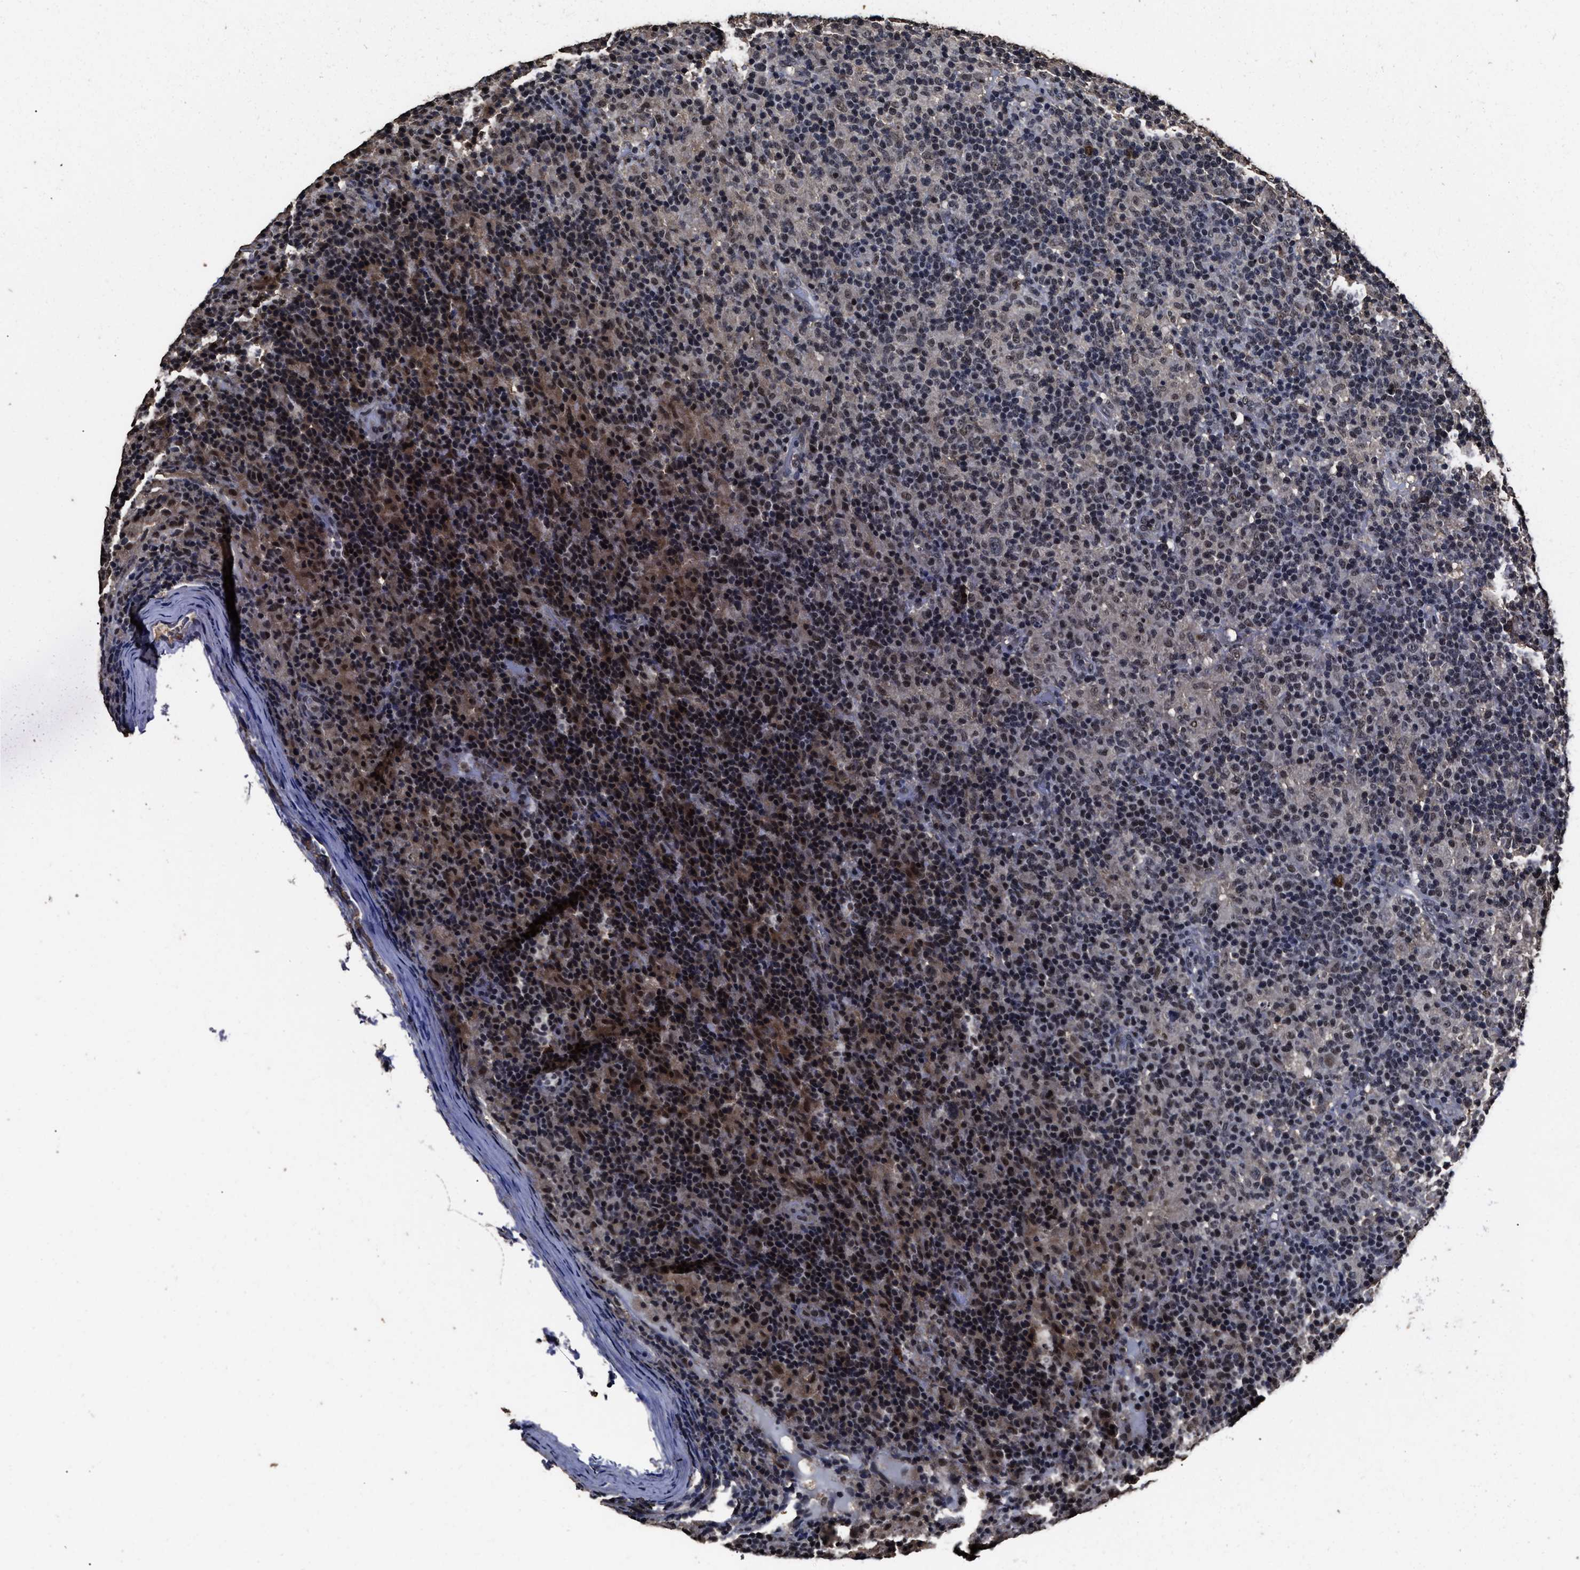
{"staining": {"intensity": "moderate", "quantity": "25%-75%", "location": "cytoplasmic/membranous,nuclear"}, "tissue": "lymphoma", "cell_type": "Tumor cells", "image_type": "cancer", "snomed": [{"axis": "morphology", "description": "Hodgkin's disease, NOS"}, {"axis": "topography", "description": "Lymph node"}], "caption": "Hodgkin's disease stained with immunohistochemistry (IHC) displays moderate cytoplasmic/membranous and nuclear positivity in approximately 25%-75% of tumor cells.", "gene": "RSBN1L", "patient": {"sex": "male", "age": 70}}